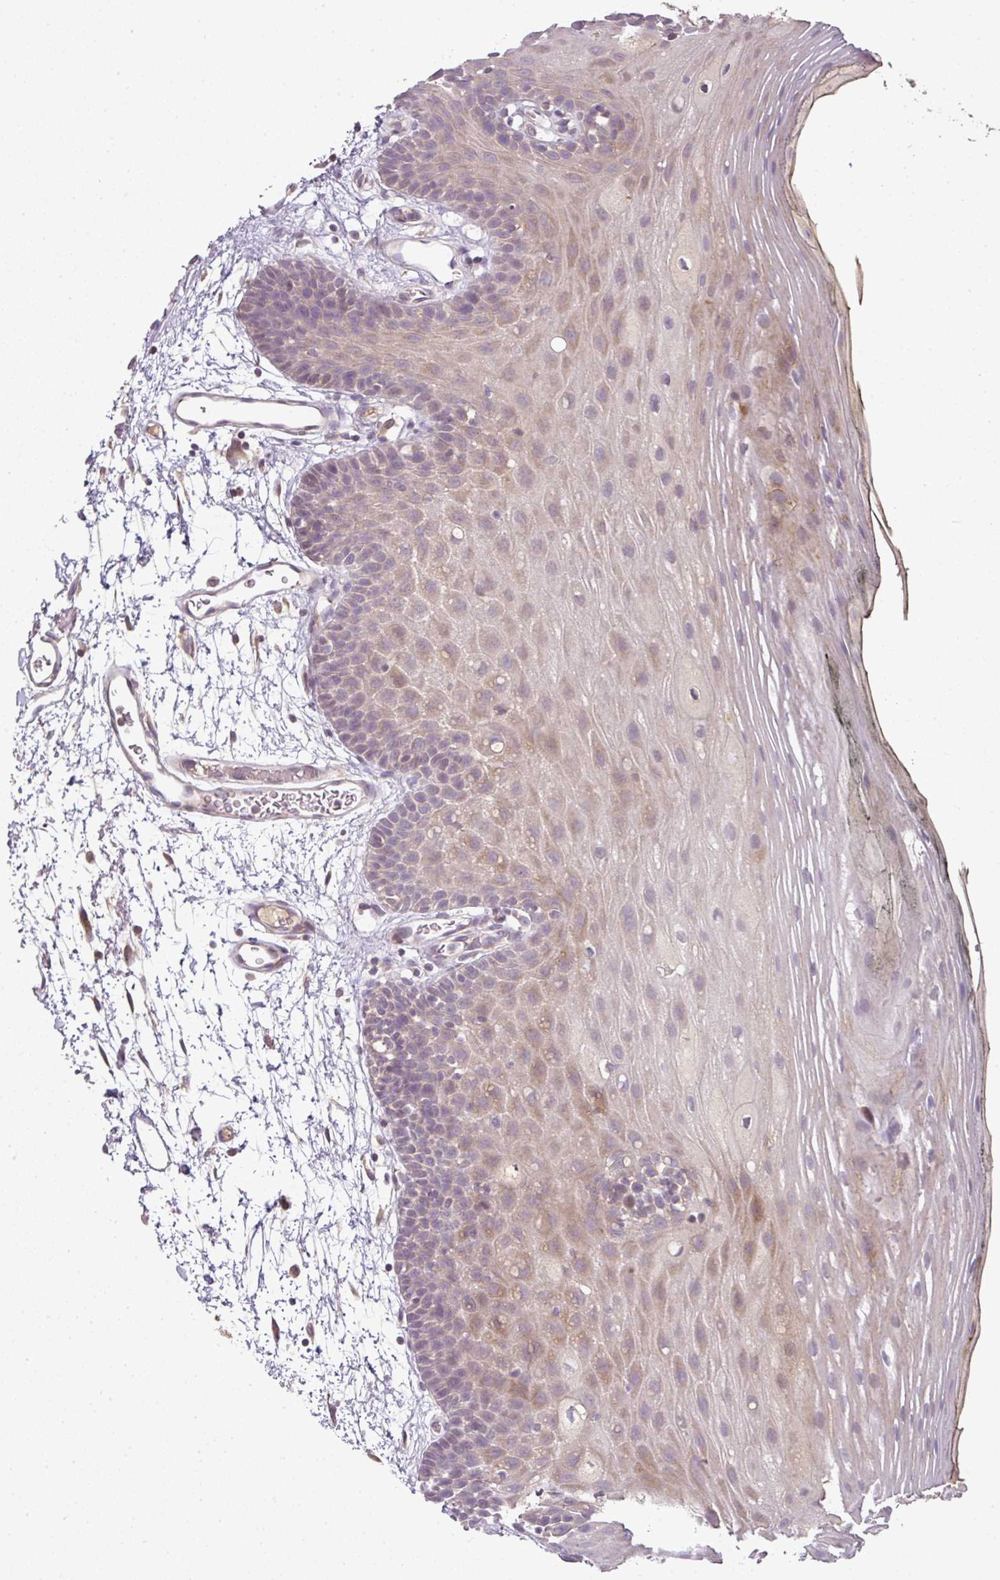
{"staining": {"intensity": "moderate", "quantity": "<25%", "location": "cytoplasmic/membranous"}, "tissue": "oral mucosa", "cell_type": "Squamous epithelial cells", "image_type": "normal", "snomed": [{"axis": "morphology", "description": "Normal tissue, NOS"}, {"axis": "topography", "description": "Oral tissue"}, {"axis": "topography", "description": "Tounge, NOS"}], "caption": "Protein positivity by immunohistochemistry displays moderate cytoplasmic/membranous staining in approximately <25% of squamous epithelial cells in benign oral mucosa. (DAB (3,3'-diaminobenzidine) IHC with brightfield microscopy, high magnification).", "gene": "SPCS3", "patient": {"sex": "female", "age": 81}}